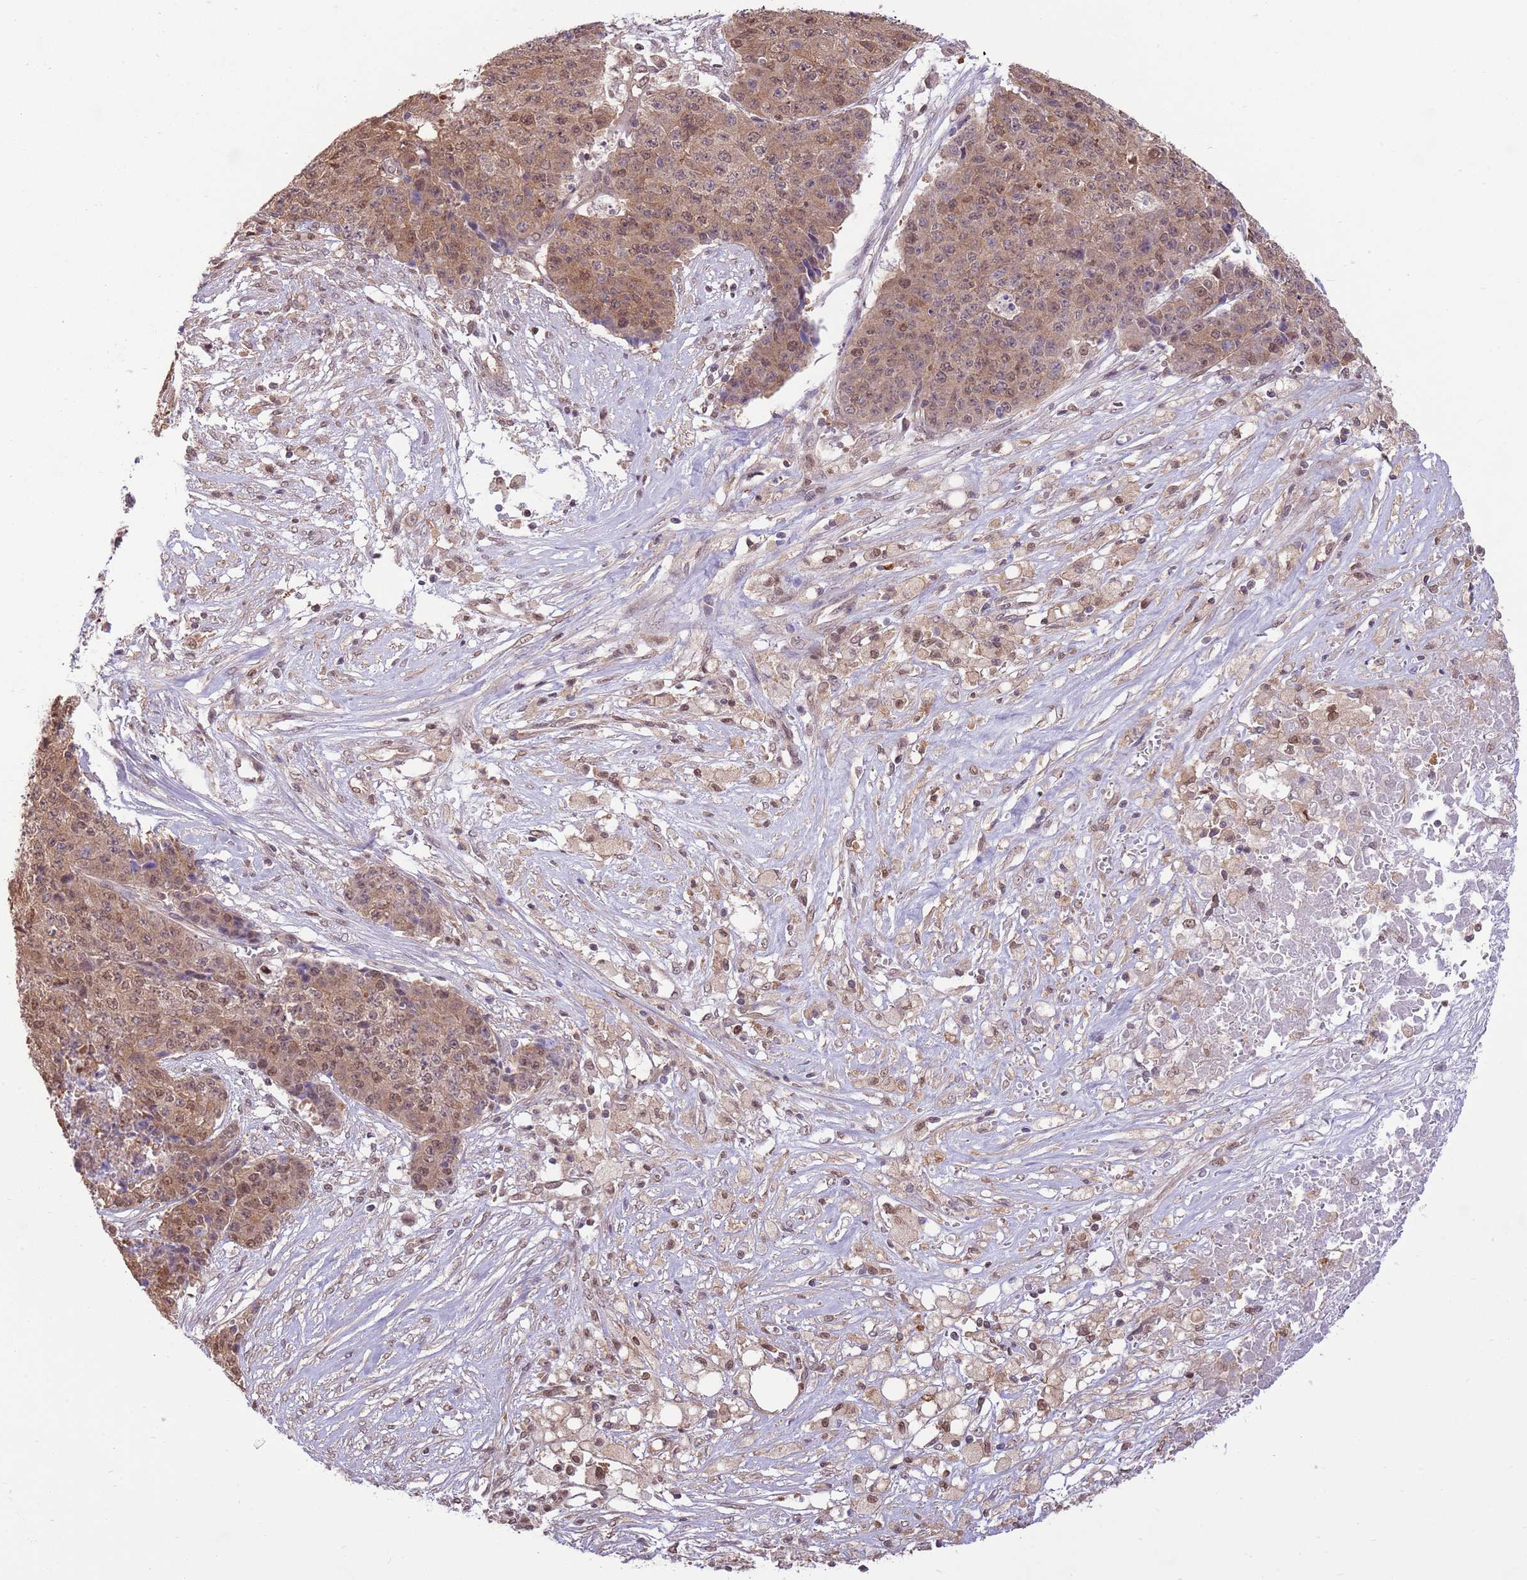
{"staining": {"intensity": "moderate", "quantity": "25%-75%", "location": "cytoplasmic/membranous,nuclear"}, "tissue": "ovarian cancer", "cell_type": "Tumor cells", "image_type": "cancer", "snomed": [{"axis": "morphology", "description": "Carcinoma, endometroid"}, {"axis": "topography", "description": "Ovary"}], "caption": "Immunohistochemistry staining of ovarian cancer, which reveals medium levels of moderate cytoplasmic/membranous and nuclear expression in about 25%-75% of tumor cells indicating moderate cytoplasmic/membranous and nuclear protein staining. The staining was performed using DAB (3,3'-diaminobenzidine) (brown) for protein detection and nuclei were counterstained in hematoxylin (blue).", "gene": "NSFL1C", "patient": {"sex": "female", "age": 42}}